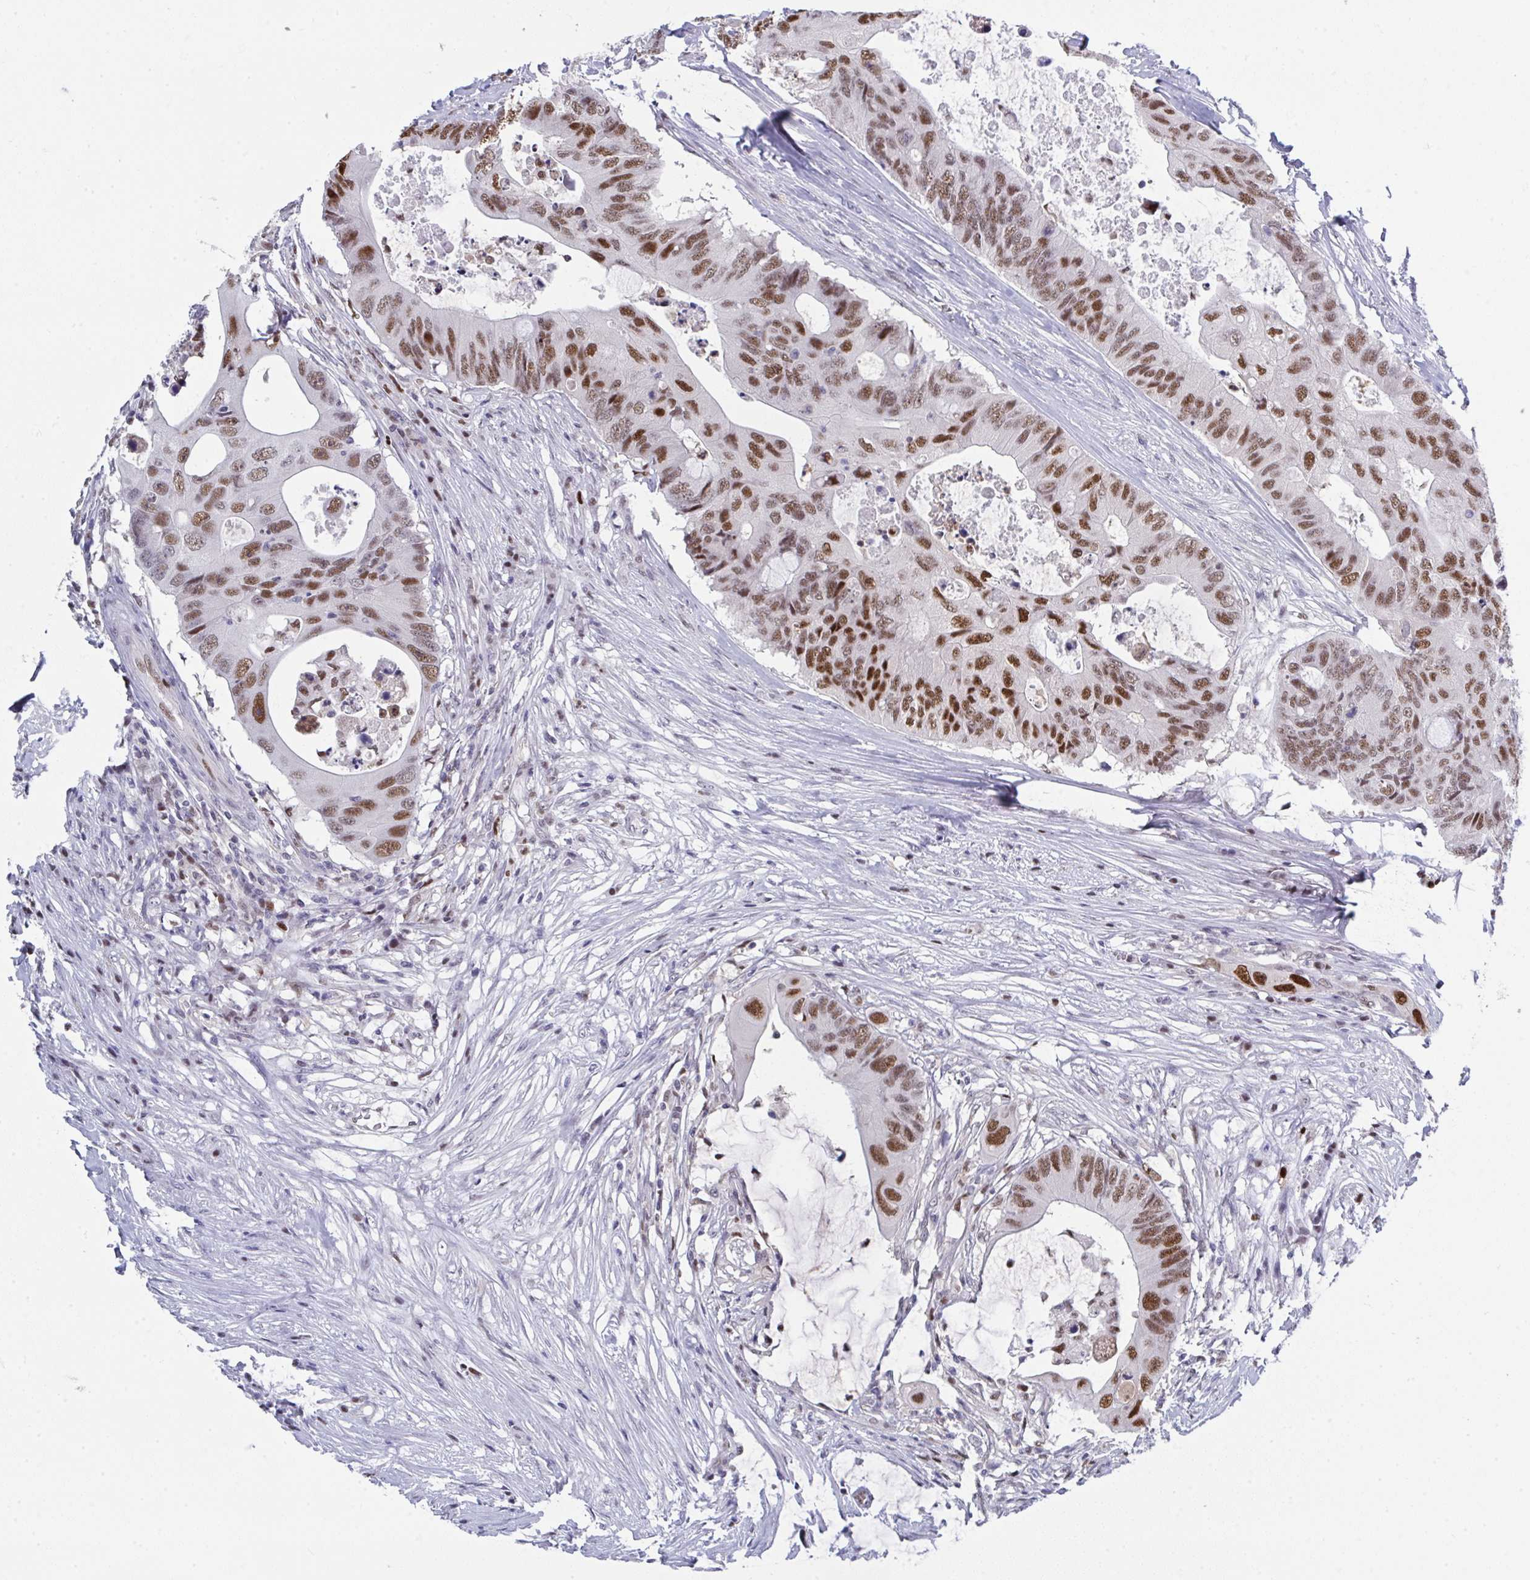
{"staining": {"intensity": "moderate", "quantity": ">75%", "location": "nuclear"}, "tissue": "colorectal cancer", "cell_type": "Tumor cells", "image_type": "cancer", "snomed": [{"axis": "morphology", "description": "Adenocarcinoma, NOS"}, {"axis": "topography", "description": "Colon"}], "caption": "Adenocarcinoma (colorectal) stained with DAB (3,3'-diaminobenzidine) immunohistochemistry demonstrates medium levels of moderate nuclear expression in approximately >75% of tumor cells. The staining is performed using DAB (3,3'-diaminobenzidine) brown chromogen to label protein expression. The nuclei are counter-stained blue using hematoxylin.", "gene": "JDP2", "patient": {"sex": "male", "age": 71}}